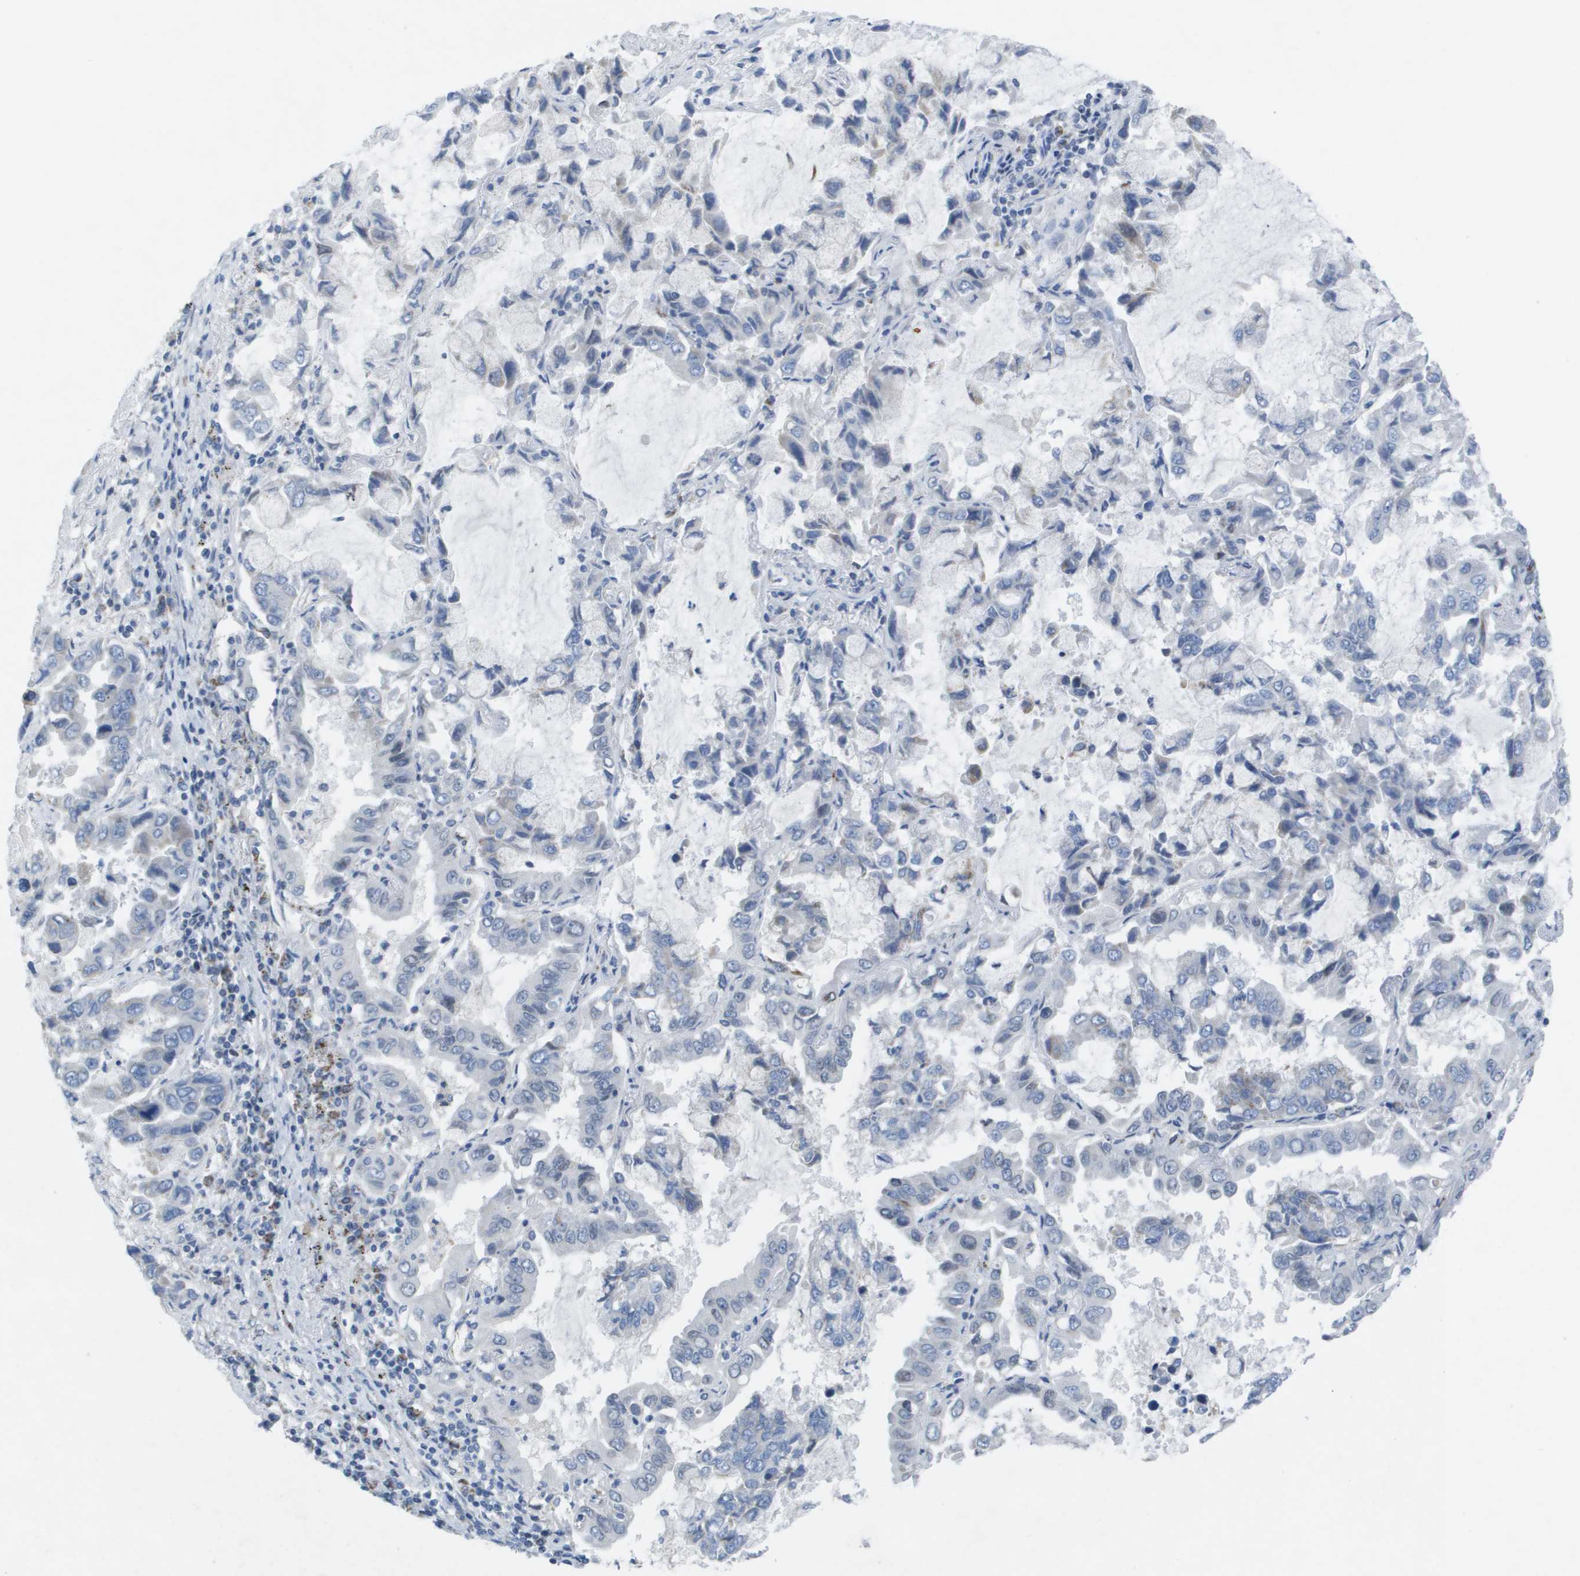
{"staining": {"intensity": "negative", "quantity": "none", "location": "none"}, "tissue": "lung cancer", "cell_type": "Tumor cells", "image_type": "cancer", "snomed": [{"axis": "morphology", "description": "Adenocarcinoma, NOS"}, {"axis": "topography", "description": "Lung"}], "caption": "Tumor cells are negative for protein expression in human adenocarcinoma (lung). (DAB (3,3'-diaminobenzidine) IHC with hematoxylin counter stain).", "gene": "TMEM223", "patient": {"sex": "male", "age": 64}}